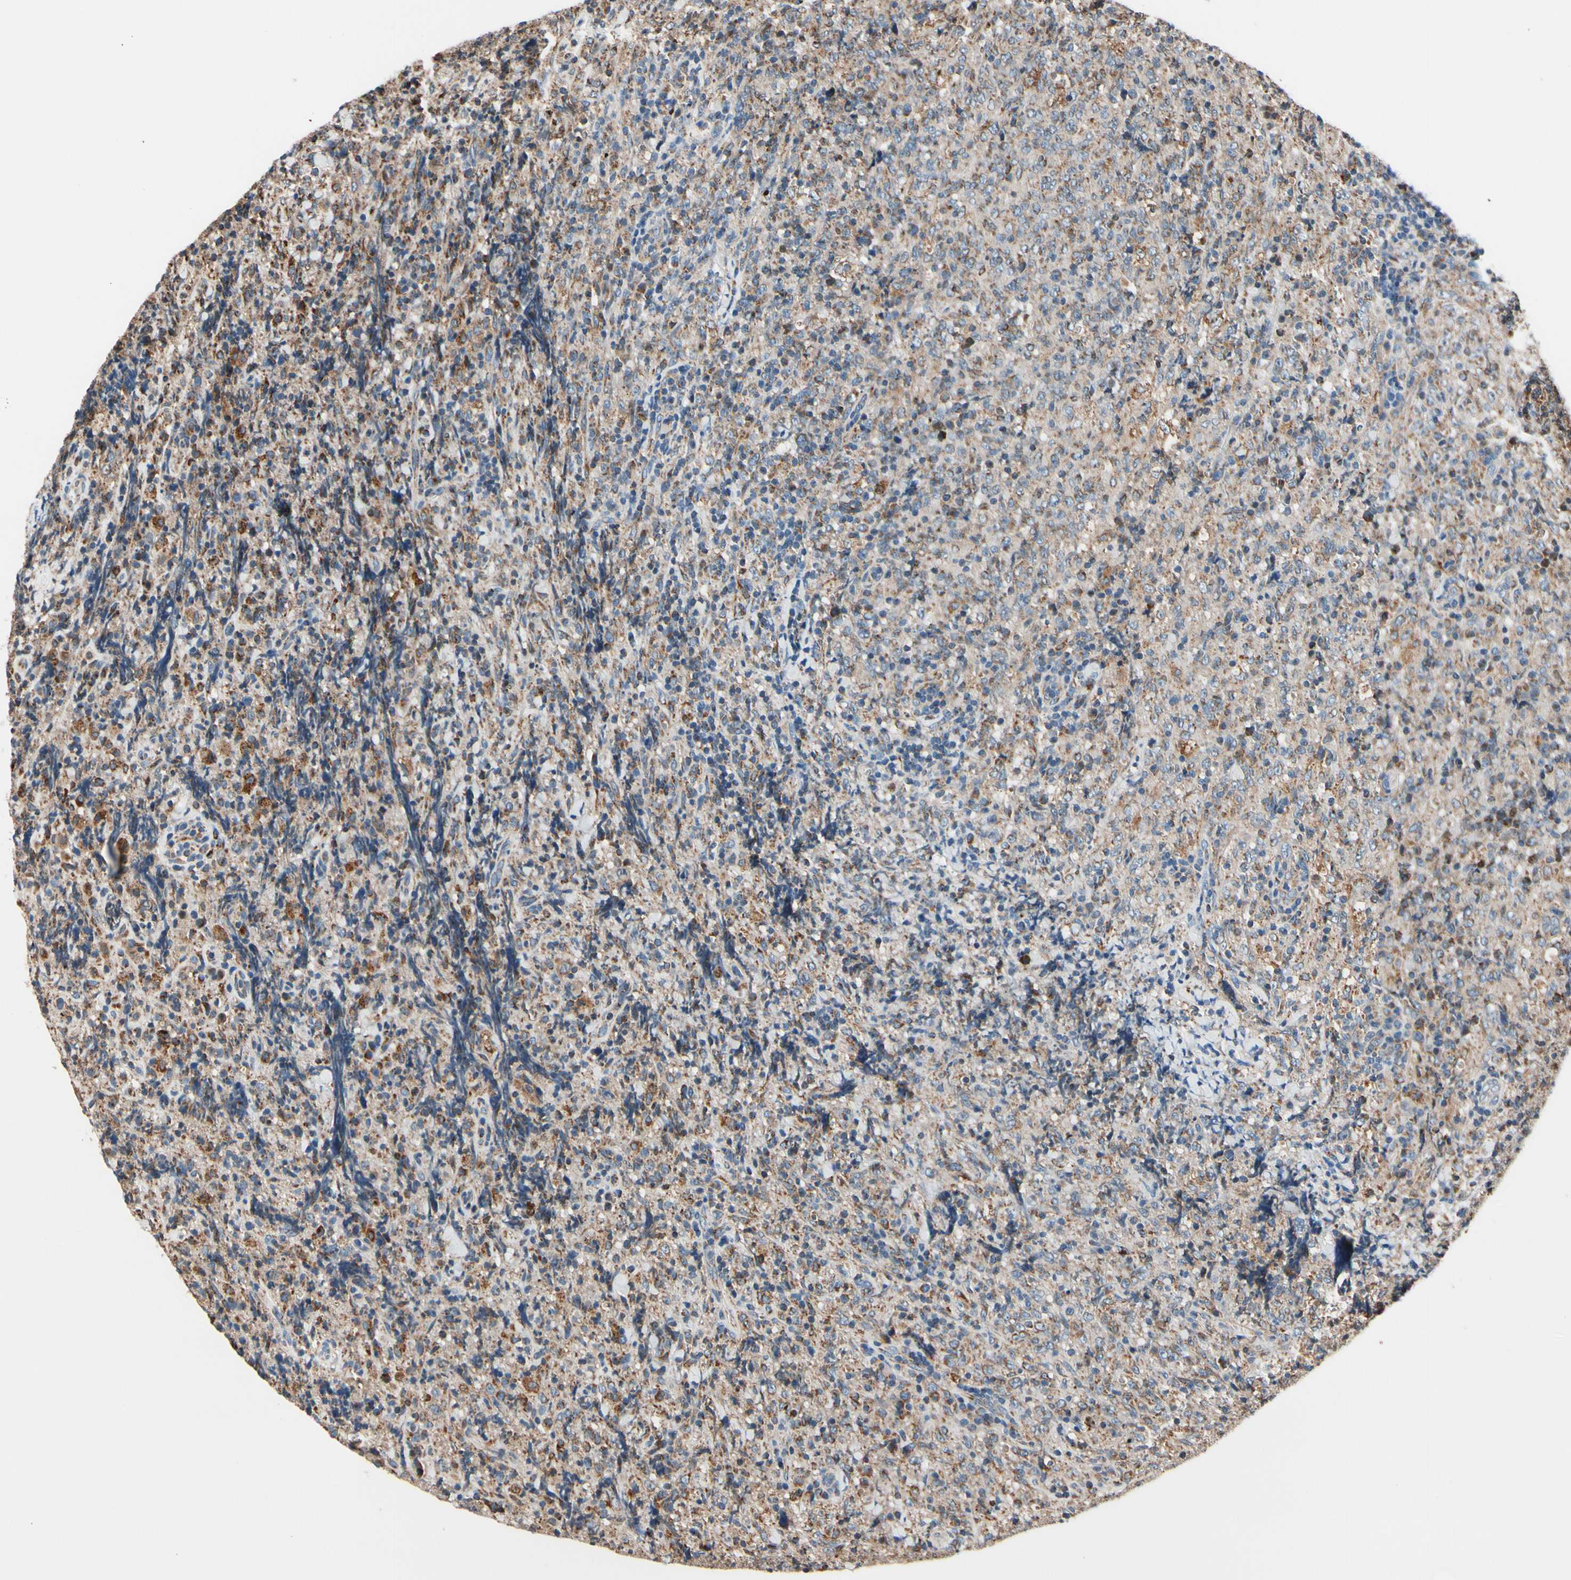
{"staining": {"intensity": "moderate", "quantity": "25%-75%", "location": "cytoplasmic/membranous"}, "tissue": "lymphoma", "cell_type": "Tumor cells", "image_type": "cancer", "snomed": [{"axis": "morphology", "description": "Malignant lymphoma, non-Hodgkin's type, High grade"}, {"axis": "topography", "description": "Tonsil"}], "caption": "This is a histology image of IHC staining of lymphoma, which shows moderate expression in the cytoplasmic/membranous of tumor cells.", "gene": "TMEM176A", "patient": {"sex": "female", "age": 36}}